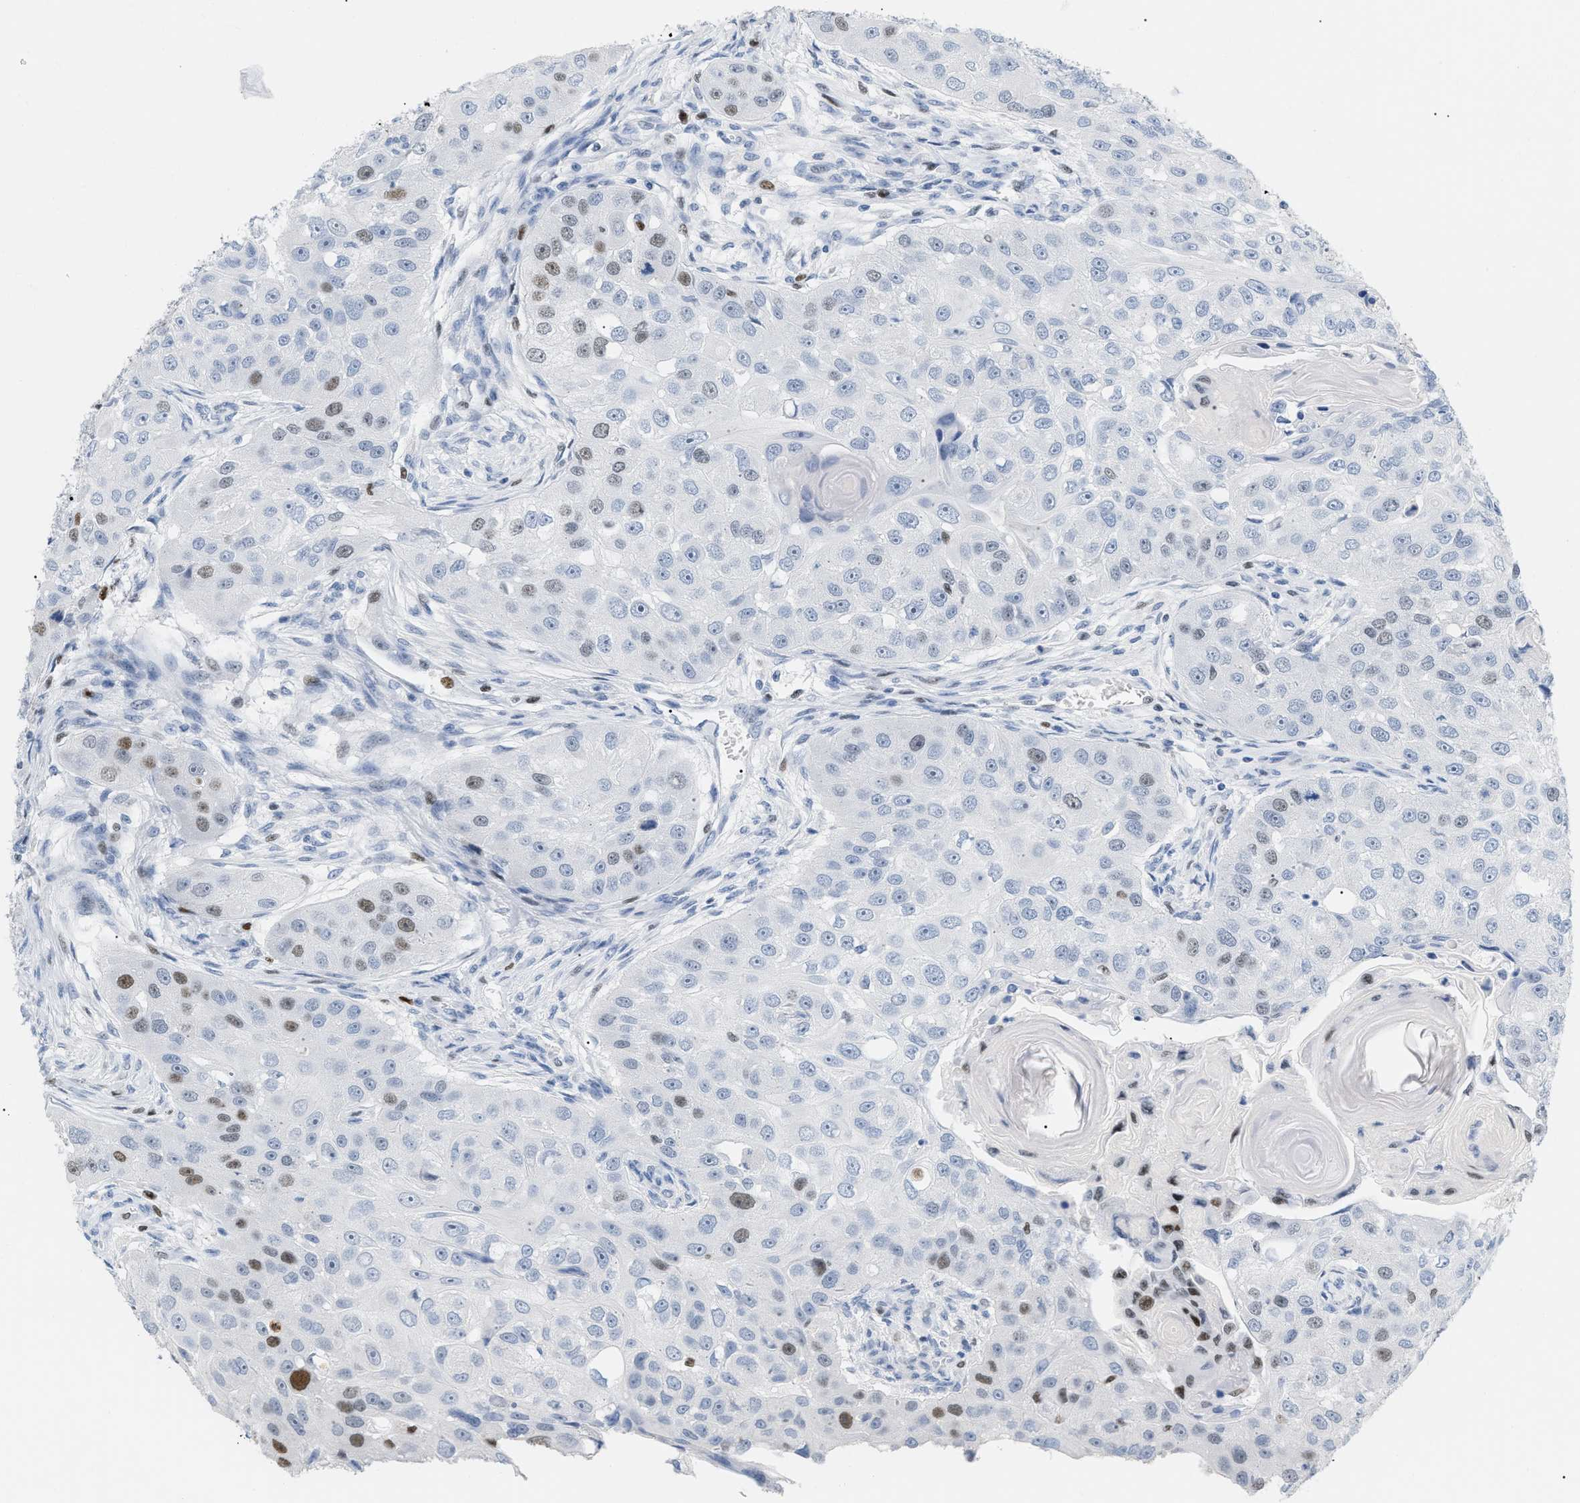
{"staining": {"intensity": "moderate", "quantity": "<25%", "location": "nuclear"}, "tissue": "head and neck cancer", "cell_type": "Tumor cells", "image_type": "cancer", "snomed": [{"axis": "morphology", "description": "Normal tissue, NOS"}, {"axis": "morphology", "description": "Squamous cell carcinoma, NOS"}, {"axis": "topography", "description": "Skeletal muscle"}, {"axis": "topography", "description": "Head-Neck"}], "caption": "About <25% of tumor cells in human head and neck cancer show moderate nuclear protein staining as visualized by brown immunohistochemical staining.", "gene": "MCM7", "patient": {"sex": "male", "age": 51}}